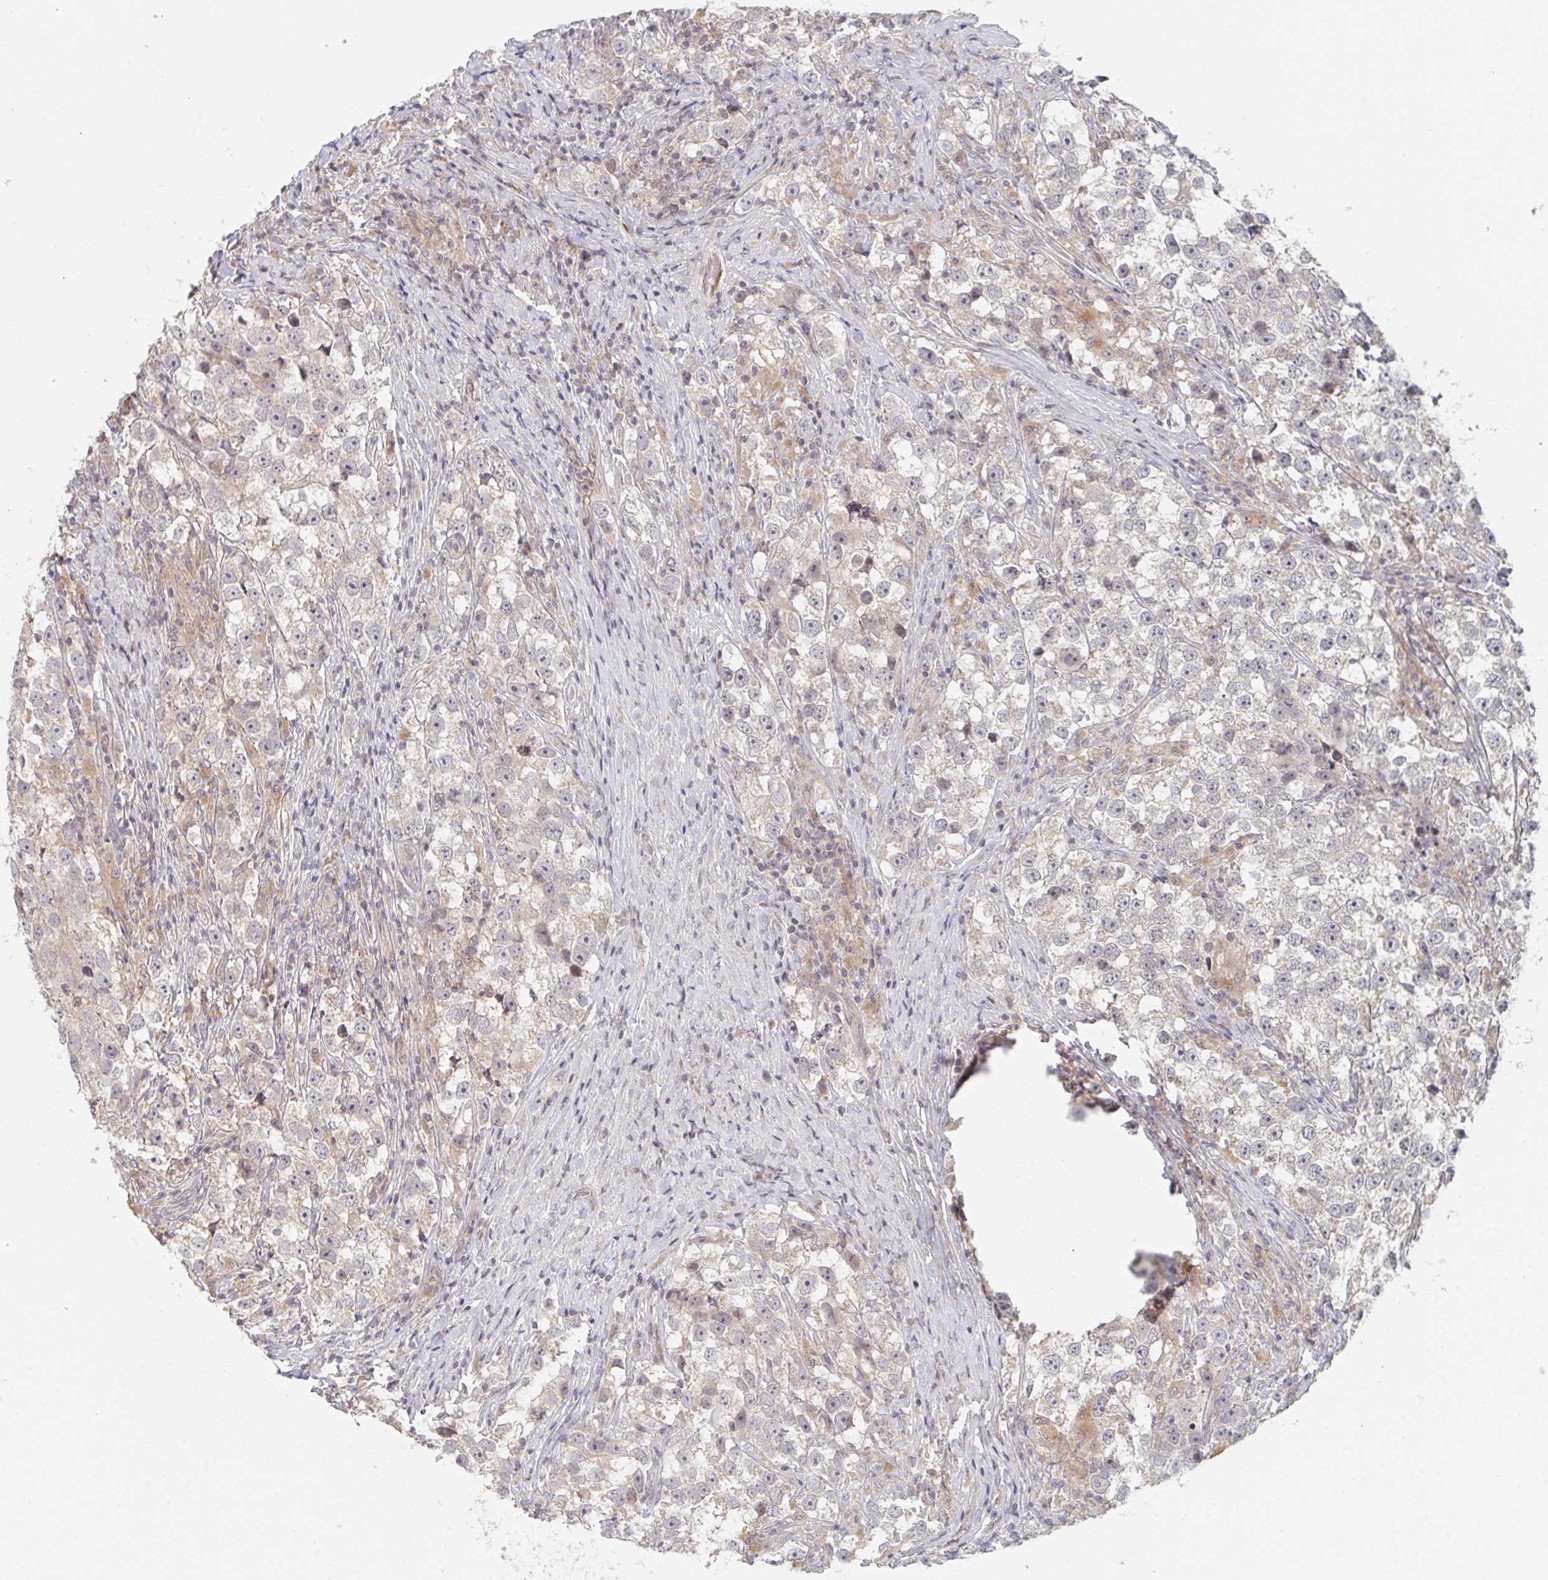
{"staining": {"intensity": "negative", "quantity": "none", "location": "none"}, "tissue": "testis cancer", "cell_type": "Tumor cells", "image_type": "cancer", "snomed": [{"axis": "morphology", "description": "Seminoma, NOS"}, {"axis": "topography", "description": "Testis"}], "caption": "Immunohistochemical staining of human testis cancer shows no significant staining in tumor cells.", "gene": "DCST1", "patient": {"sex": "male", "age": 46}}